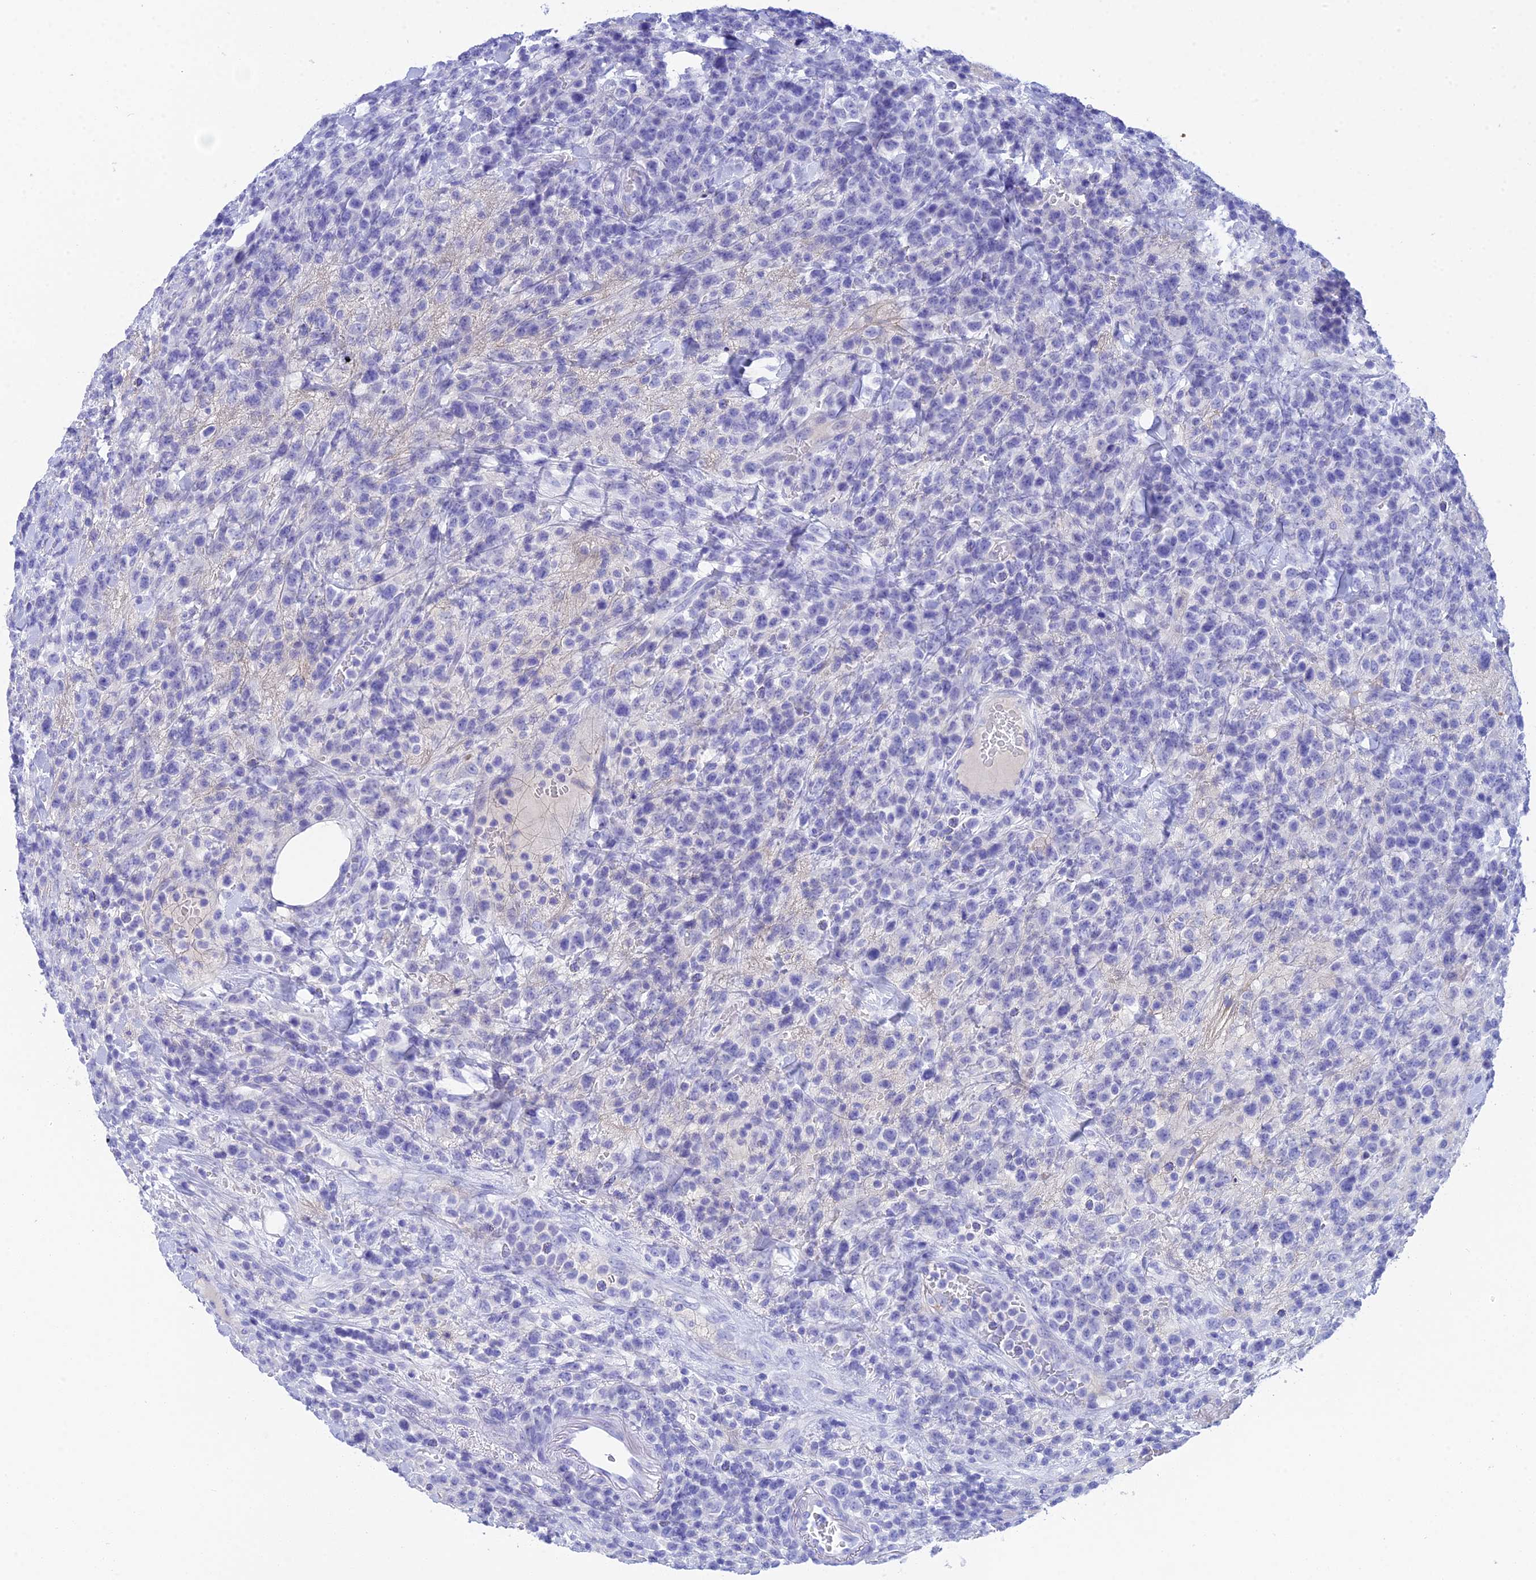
{"staining": {"intensity": "negative", "quantity": "none", "location": "none"}, "tissue": "lymphoma", "cell_type": "Tumor cells", "image_type": "cancer", "snomed": [{"axis": "morphology", "description": "Malignant lymphoma, non-Hodgkin's type, High grade"}, {"axis": "topography", "description": "Colon"}], "caption": "Lymphoma was stained to show a protein in brown. There is no significant positivity in tumor cells.", "gene": "REG1A", "patient": {"sex": "female", "age": 53}}